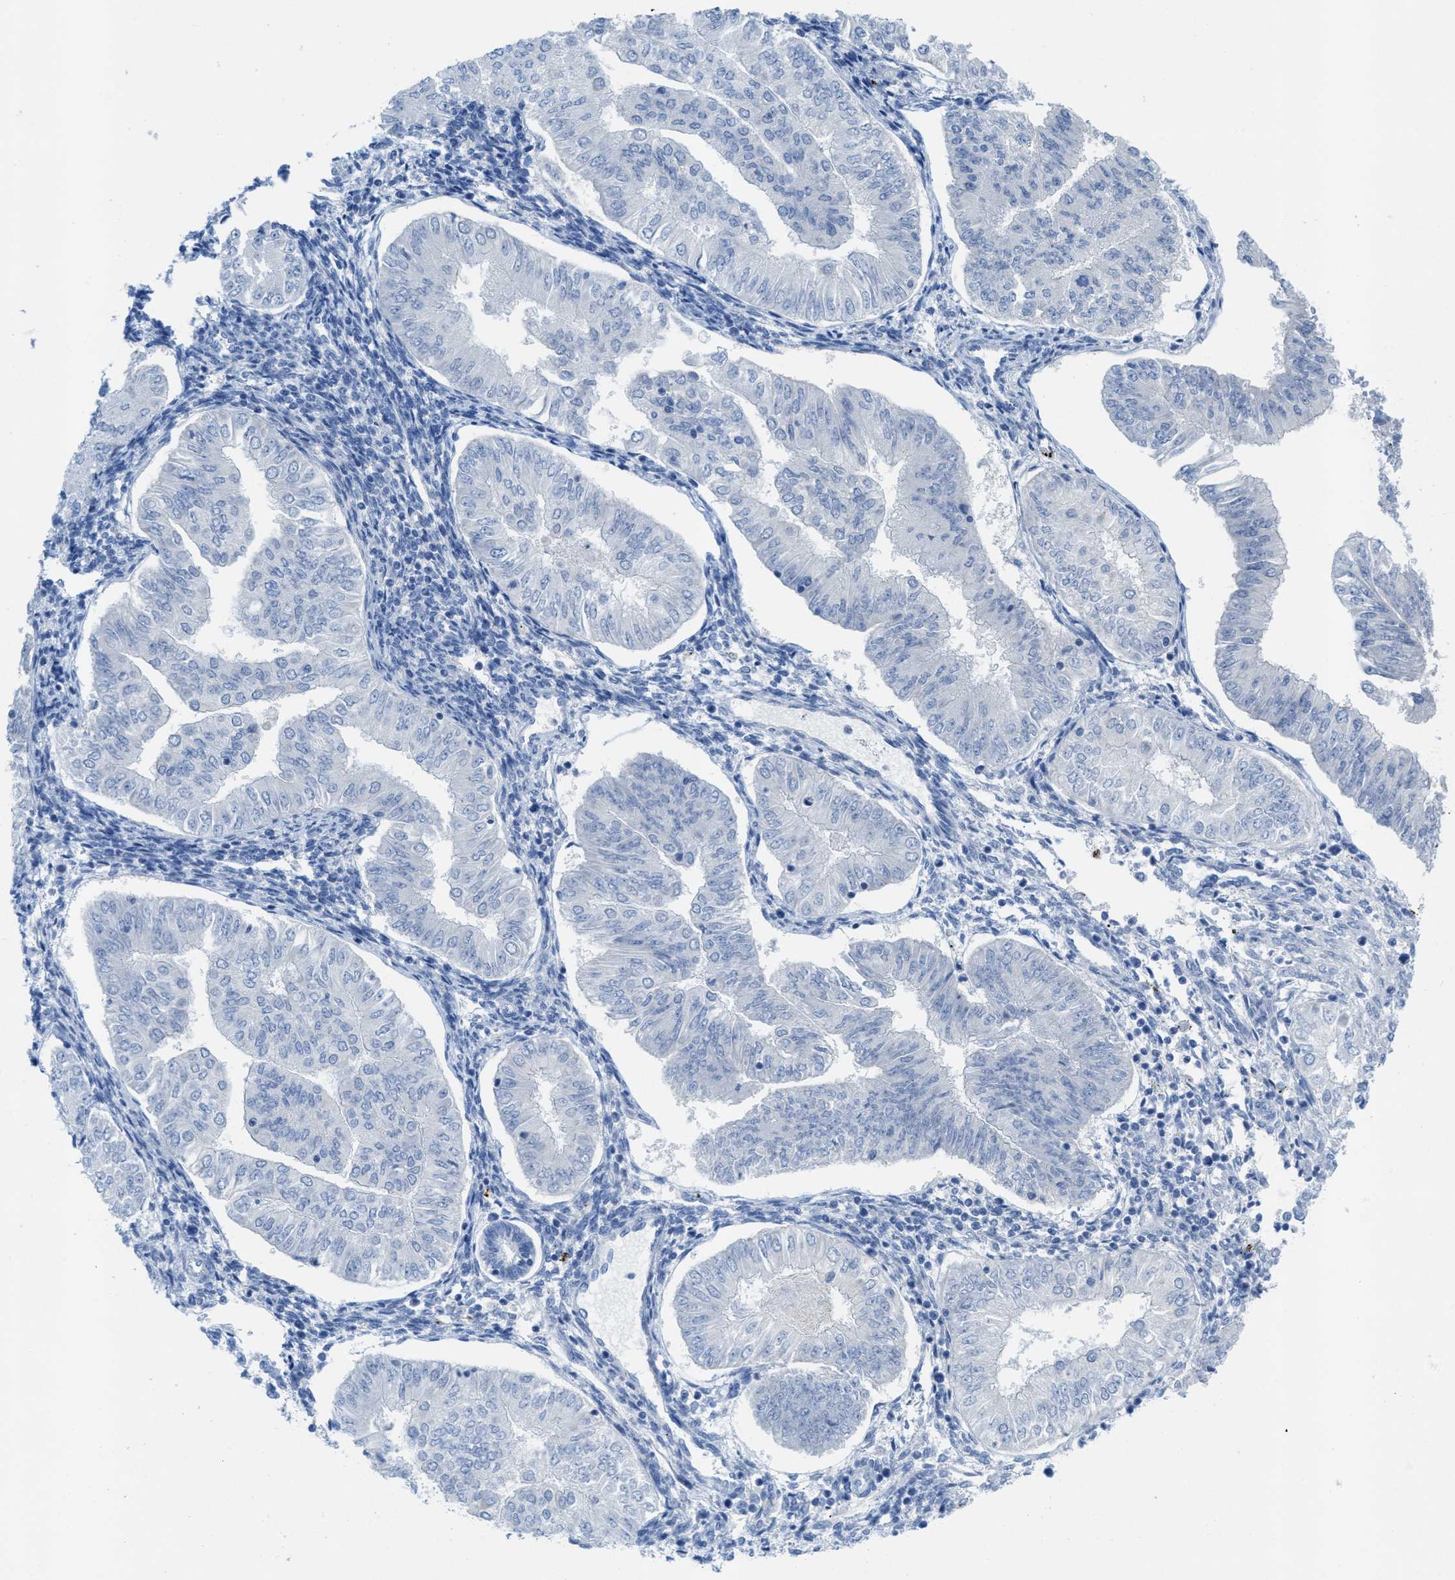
{"staining": {"intensity": "negative", "quantity": "none", "location": "none"}, "tissue": "endometrial cancer", "cell_type": "Tumor cells", "image_type": "cancer", "snomed": [{"axis": "morphology", "description": "Normal tissue, NOS"}, {"axis": "morphology", "description": "Adenocarcinoma, NOS"}, {"axis": "topography", "description": "Endometrium"}], "caption": "Immunohistochemistry (IHC) of adenocarcinoma (endometrial) displays no expression in tumor cells.", "gene": "CNNM4", "patient": {"sex": "female", "age": 53}}